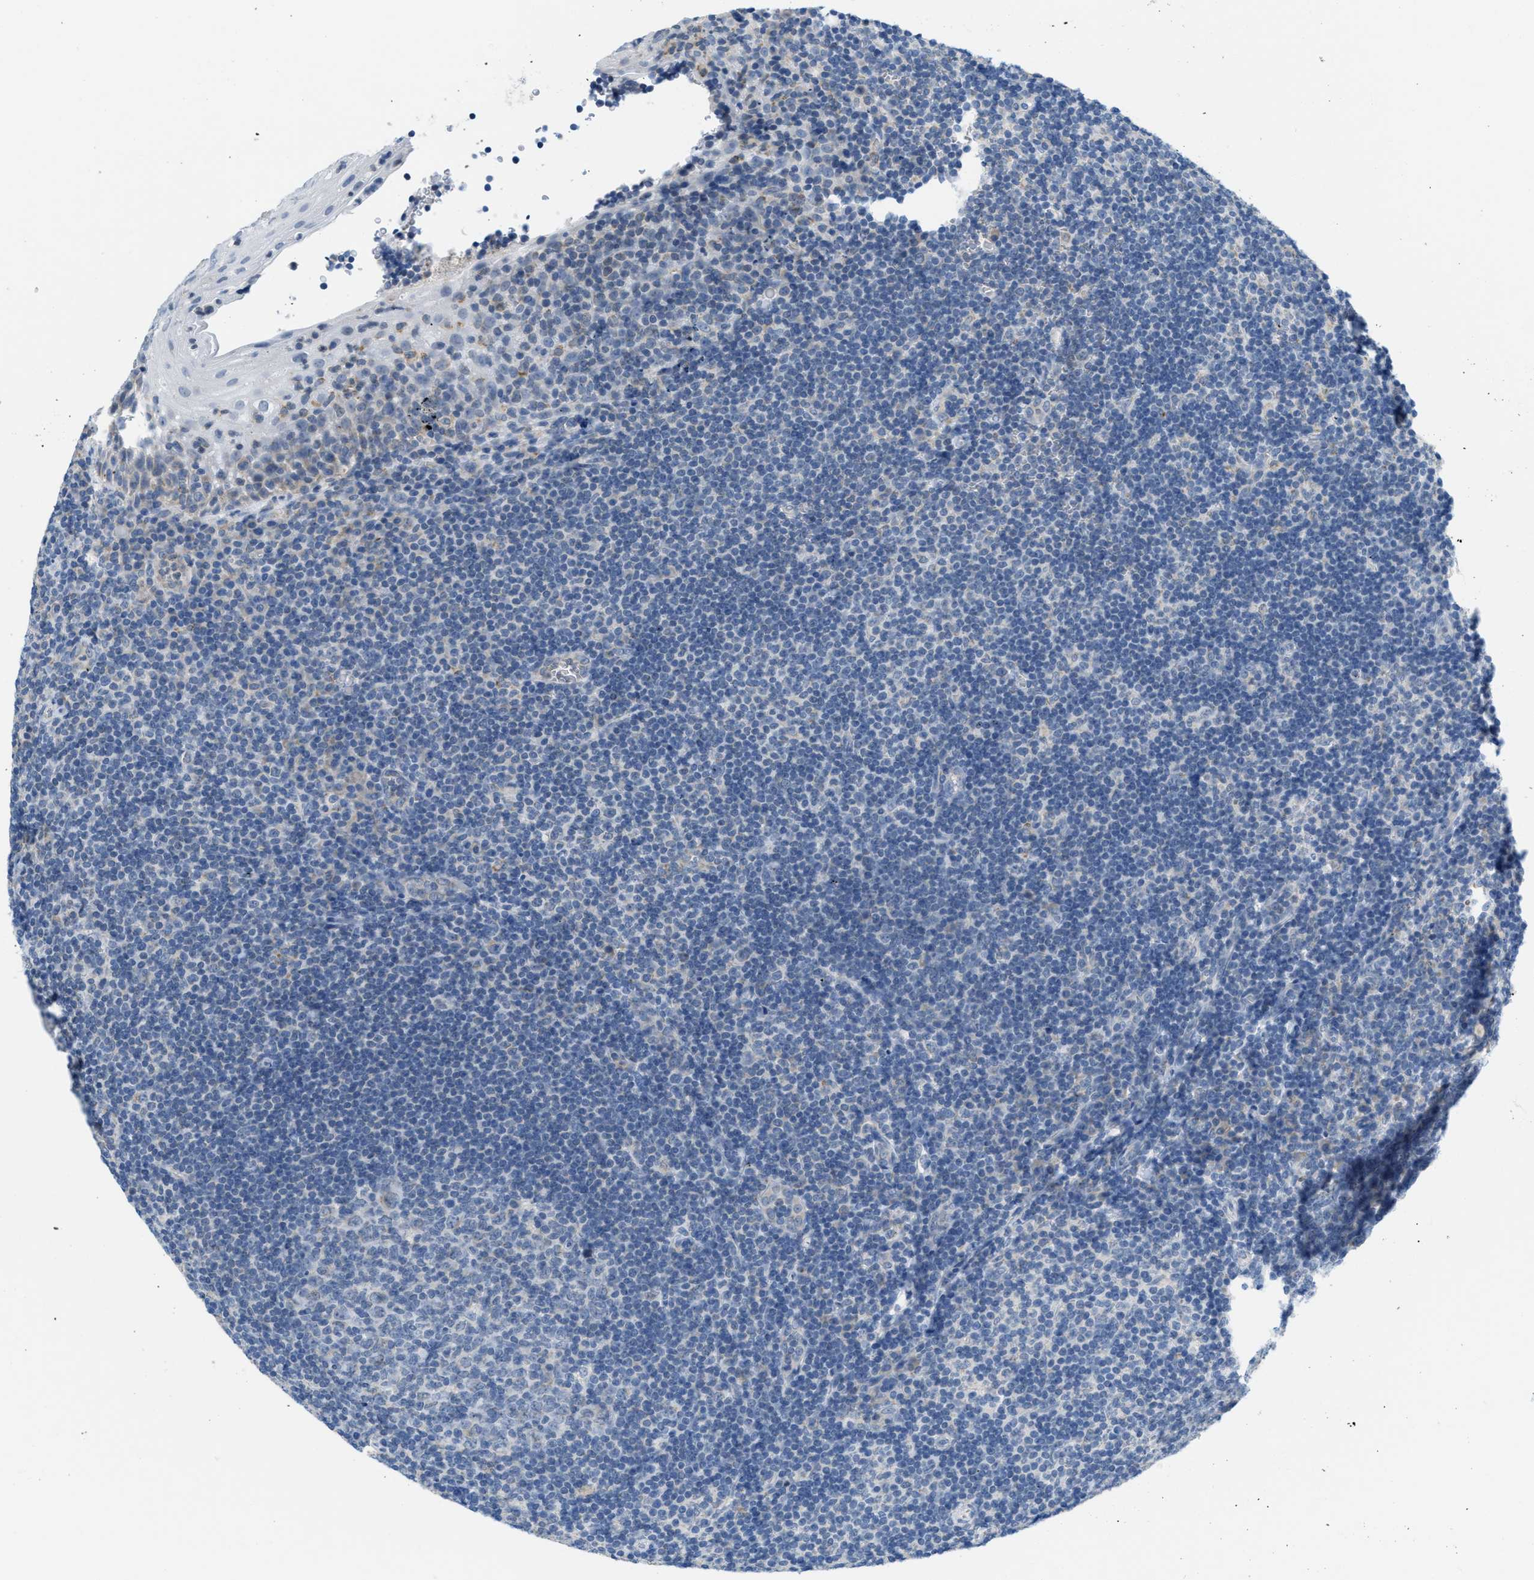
{"staining": {"intensity": "negative", "quantity": "none", "location": "none"}, "tissue": "tonsil", "cell_type": "Germinal center cells", "image_type": "normal", "snomed": [{"axis": "morphology", "description": "Normal tissue, NOS"}, {"axis": "topography", "description": "Tonsil"}], "caption": "Protein analysis of benign tonsil shows no significant staining in germinal center cells.", "gene": "PTDSS1", "patient": {"sex": "male", "age": 37}}